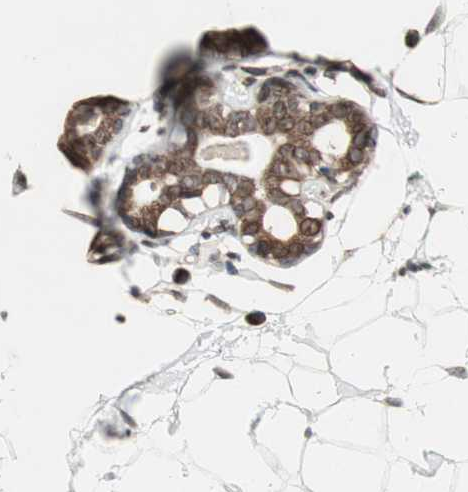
{"staining": {"intensity": "moderate", "quantity": ">75%", "location": "cytoplasmic/membranous,nuclear"}, "tissue": "breast", "cell_type": "Adipocytes", "image_type": "normal", "snomed": [{"axis": "morphology", "description": "Normal tissue, NOS"}, {"axis": "topography", "description": "Breast"}], "caption": "Human breast stained for a protein (brown) reveals moderate cytoplasmic/membranous,nuclear positive expression in about >75% of adipocytes.", "gene": "NUP62", "patient": {"sex": "female", "age": 23}}